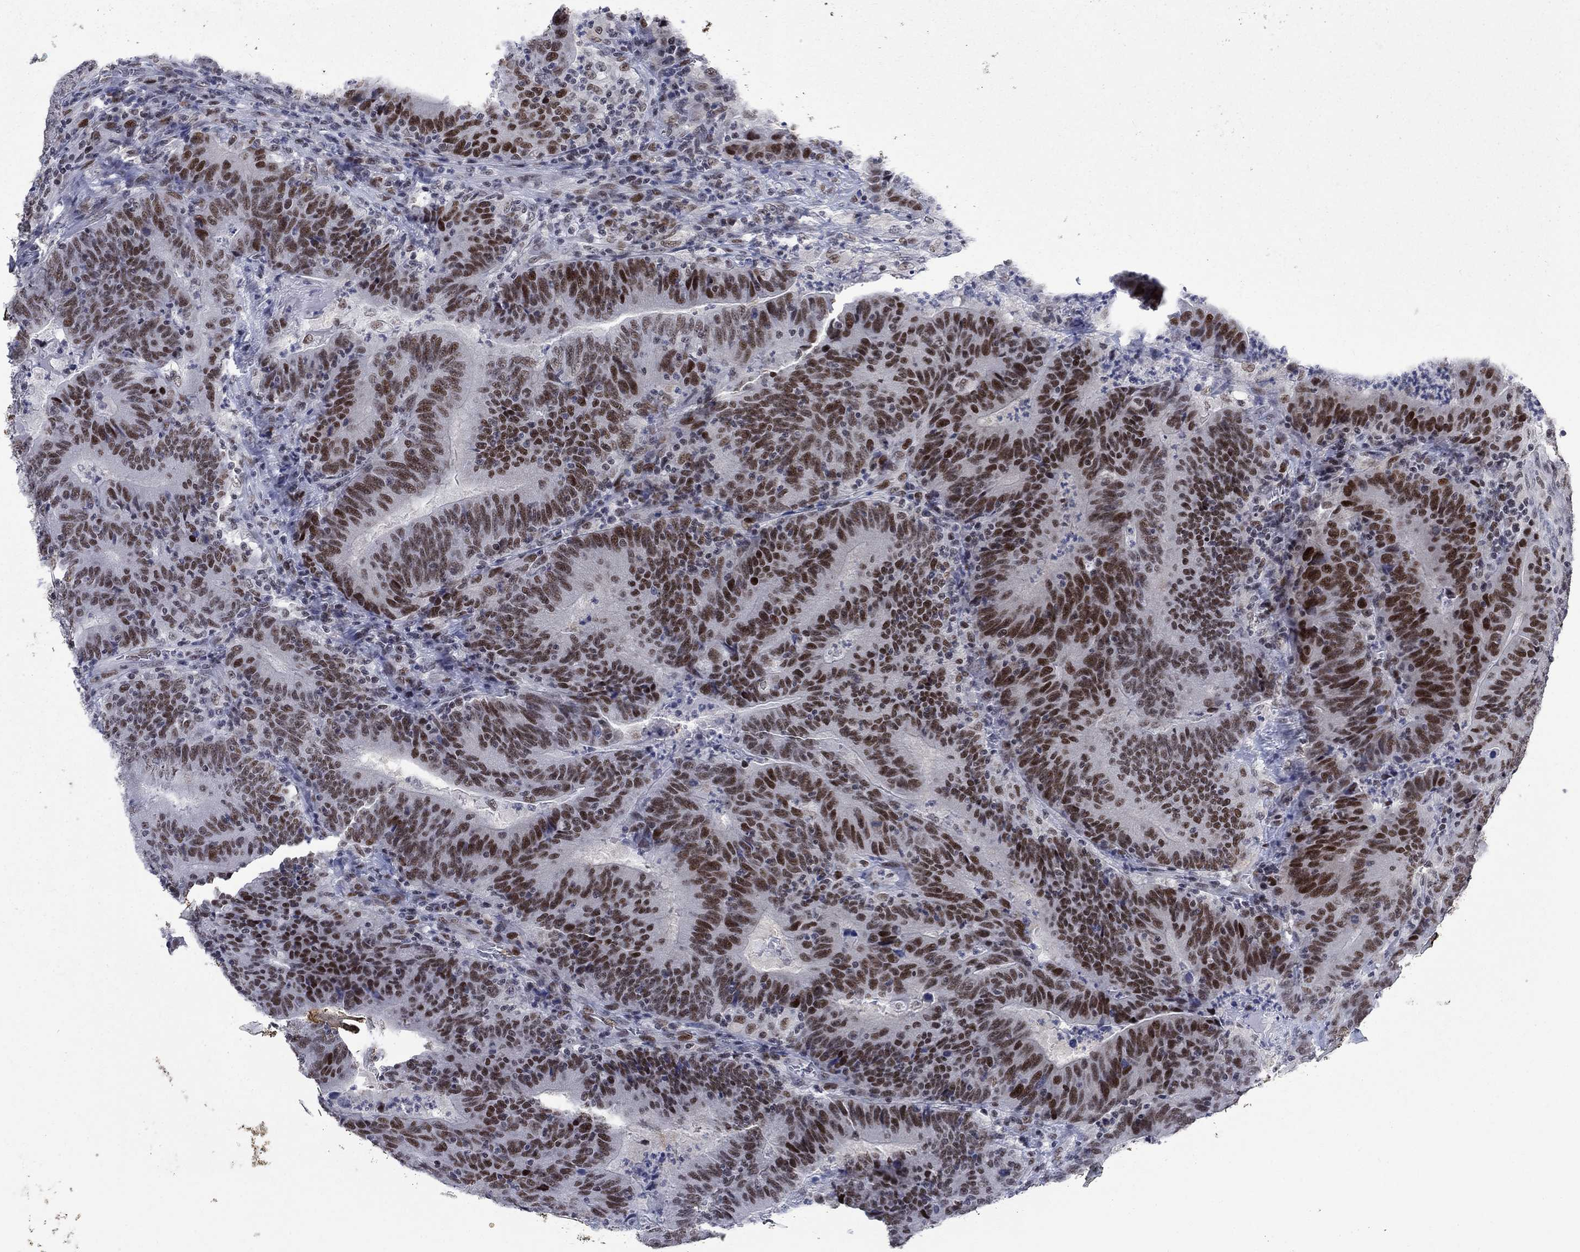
{"staining": {"intensity": "strong", "quantity": ">75%", "location": "nuclear"}, "tissue": "colorectal cancer", "cell_type": "Tumor cells", "image_type": "cancer", "snomed": [{"axis": "morphology", "description": "Adenocarcinoma, NOS"}, {"axis": "topography", "description": "Colon"}], "caption": "A histopathology image of human colorectal cancer stained for a protein reveals strong nuclear brown staining in tumor cells. The protein of interest is shown in brown color, while the nuclei are stained blue.", "gene": "HCFC1", "patient": {"sex": "female", "age": 75}}